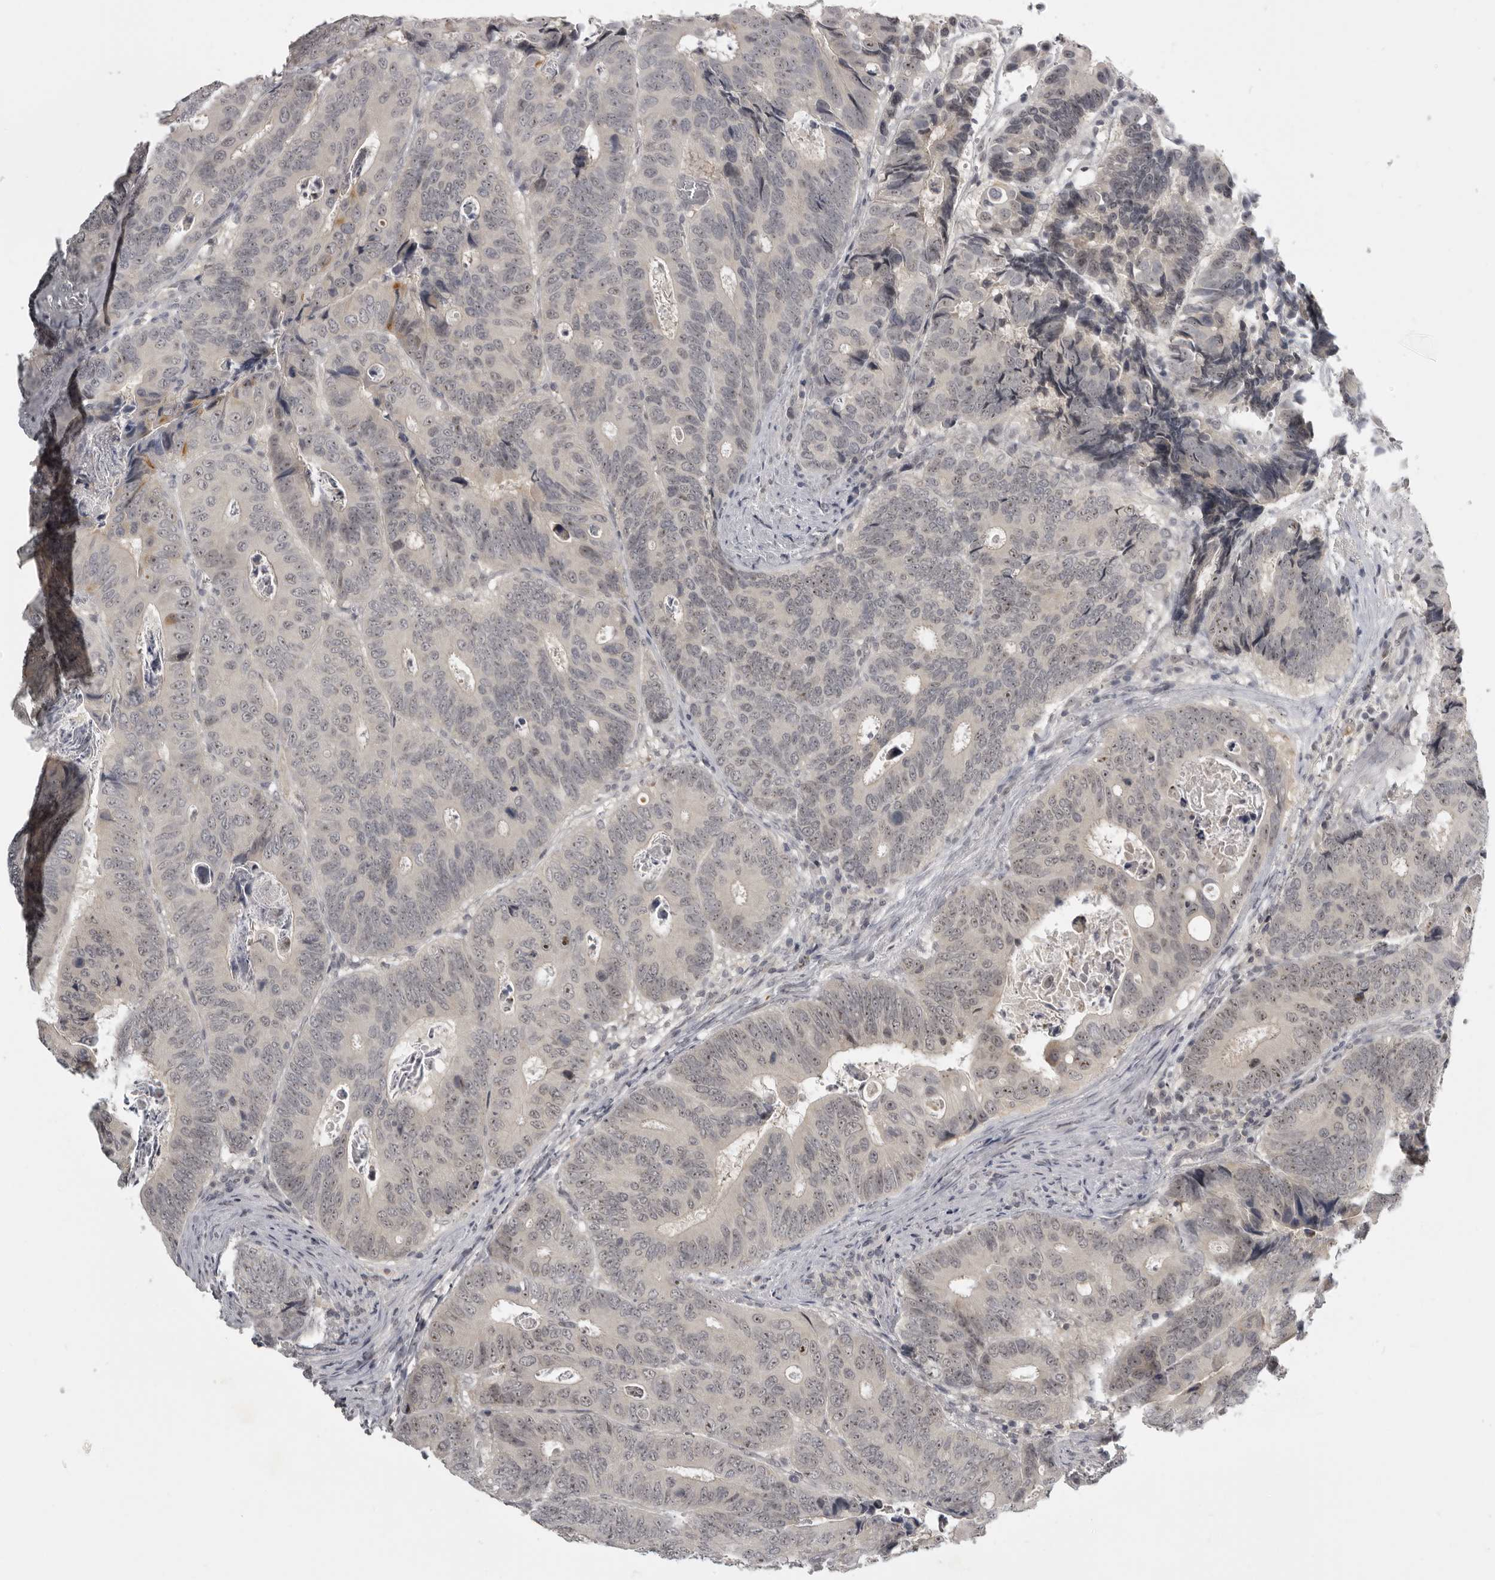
{"staining": {"intensity": "negative", "quantity": "none", "location": "none"}, "tissue": "colorectal cancer", "cell_type": "Tumor cells", "image_type": "cancer", "snomed": [{"axis": "morphology", "description": "Inflammation, NOS"}, {"axis": "morphology", "description": "Adenocarcinoma, NOS"}, {"axis": "topography", "description": "Colon"}], "caption": "There is no significant staining in tumor cells of colorectal cancer (adenocarcinoma).", "gene": "MRTO4", "patient": {"sex": "male", "age": 72}}